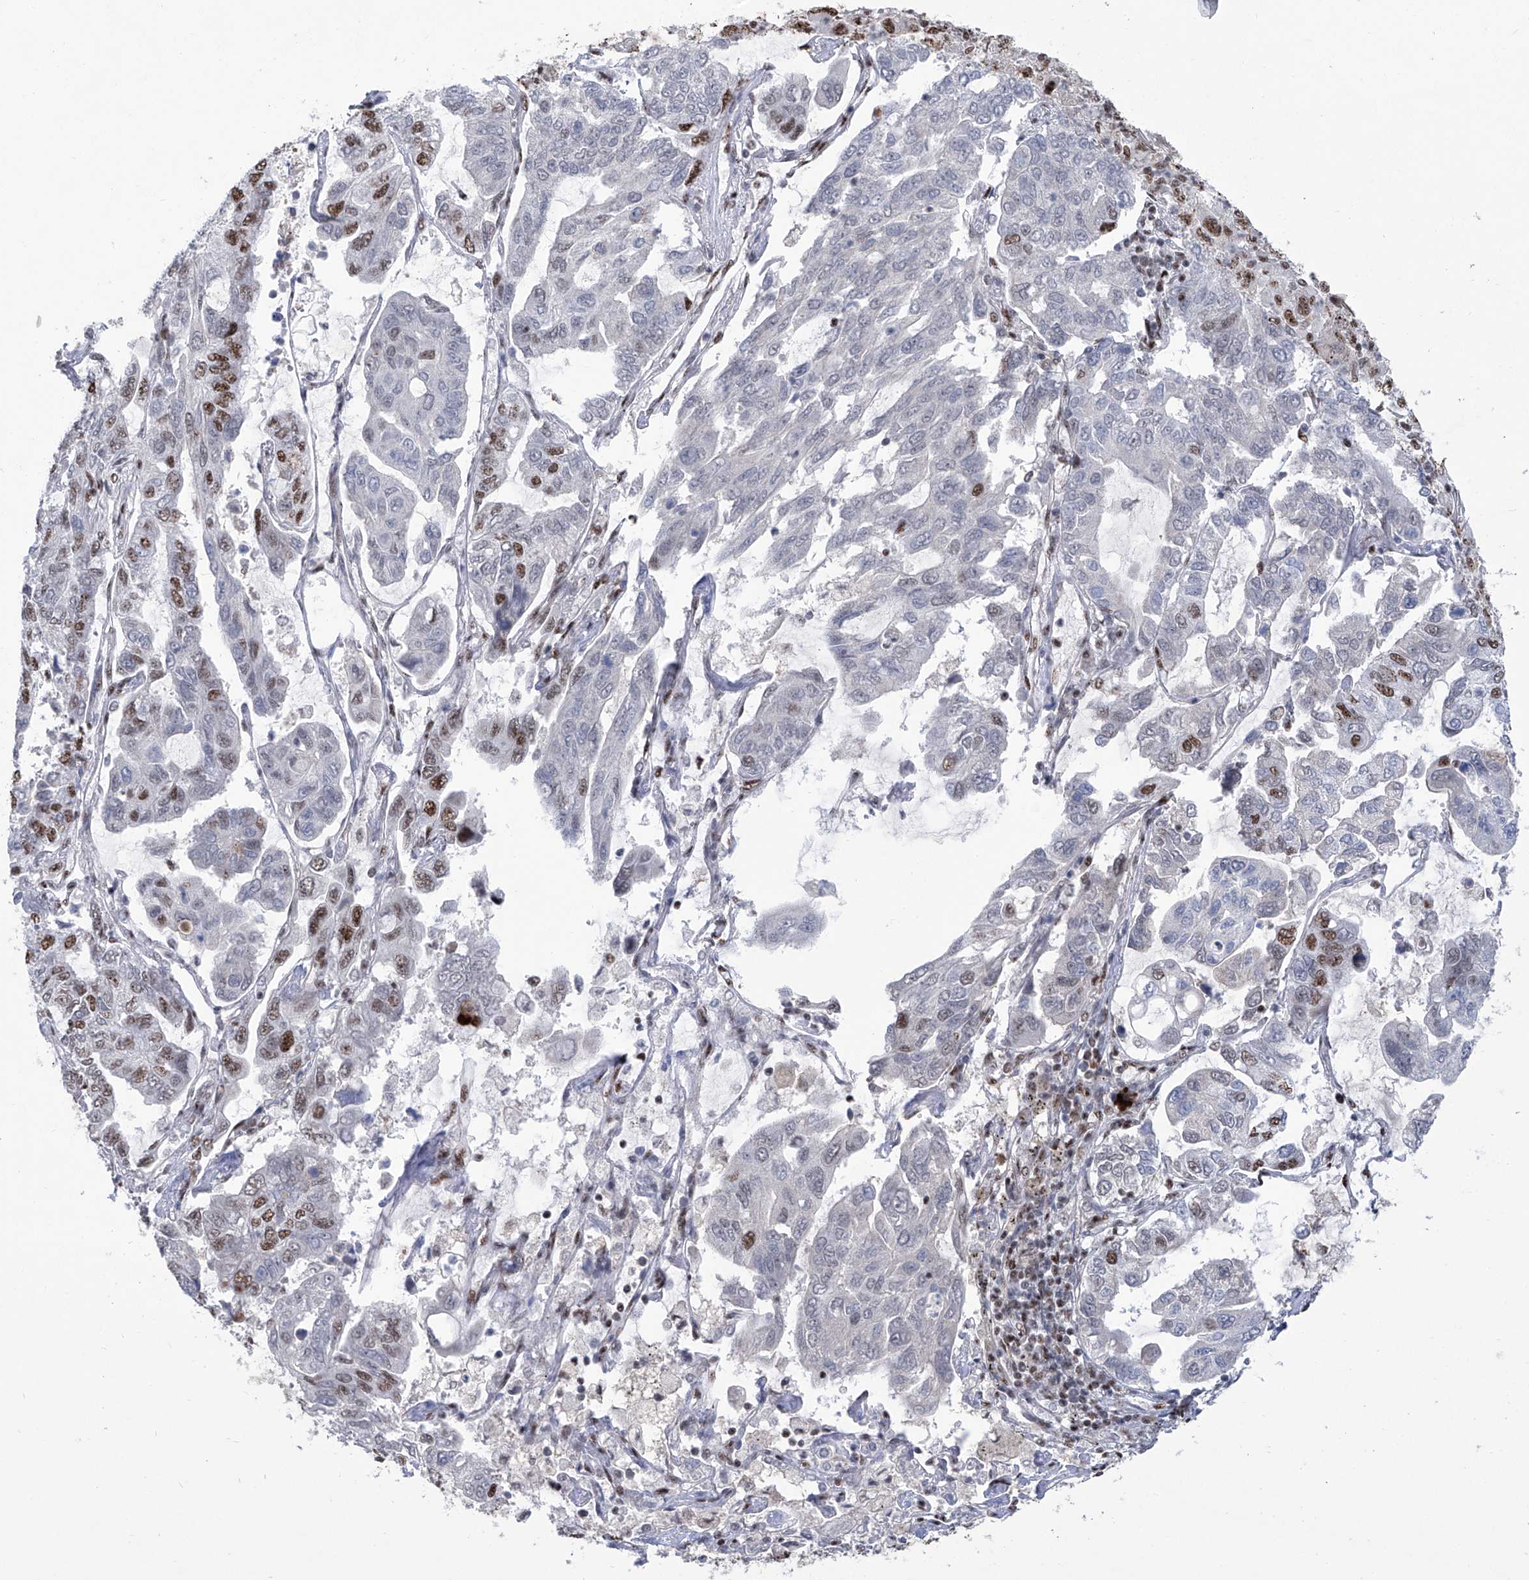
{"staining": {"intensity": "strong", "quantity": "25%-75%", "location": "nuclear"}, "tissue": "lung cancer", "cell_type": "Tumor cells", "image_type": "cancer", "snomed": [{"axis": "morphology", "description": "Adenocarcinoma, NOS"}, {"axis": "topography", "description": "Lung"}], "caption": "A brown stain labels strong nuclear expression of a protein in lung cancer tumor cells.", "gene": "FBXL4", "patient": {"sex": "male", "age": 64}}